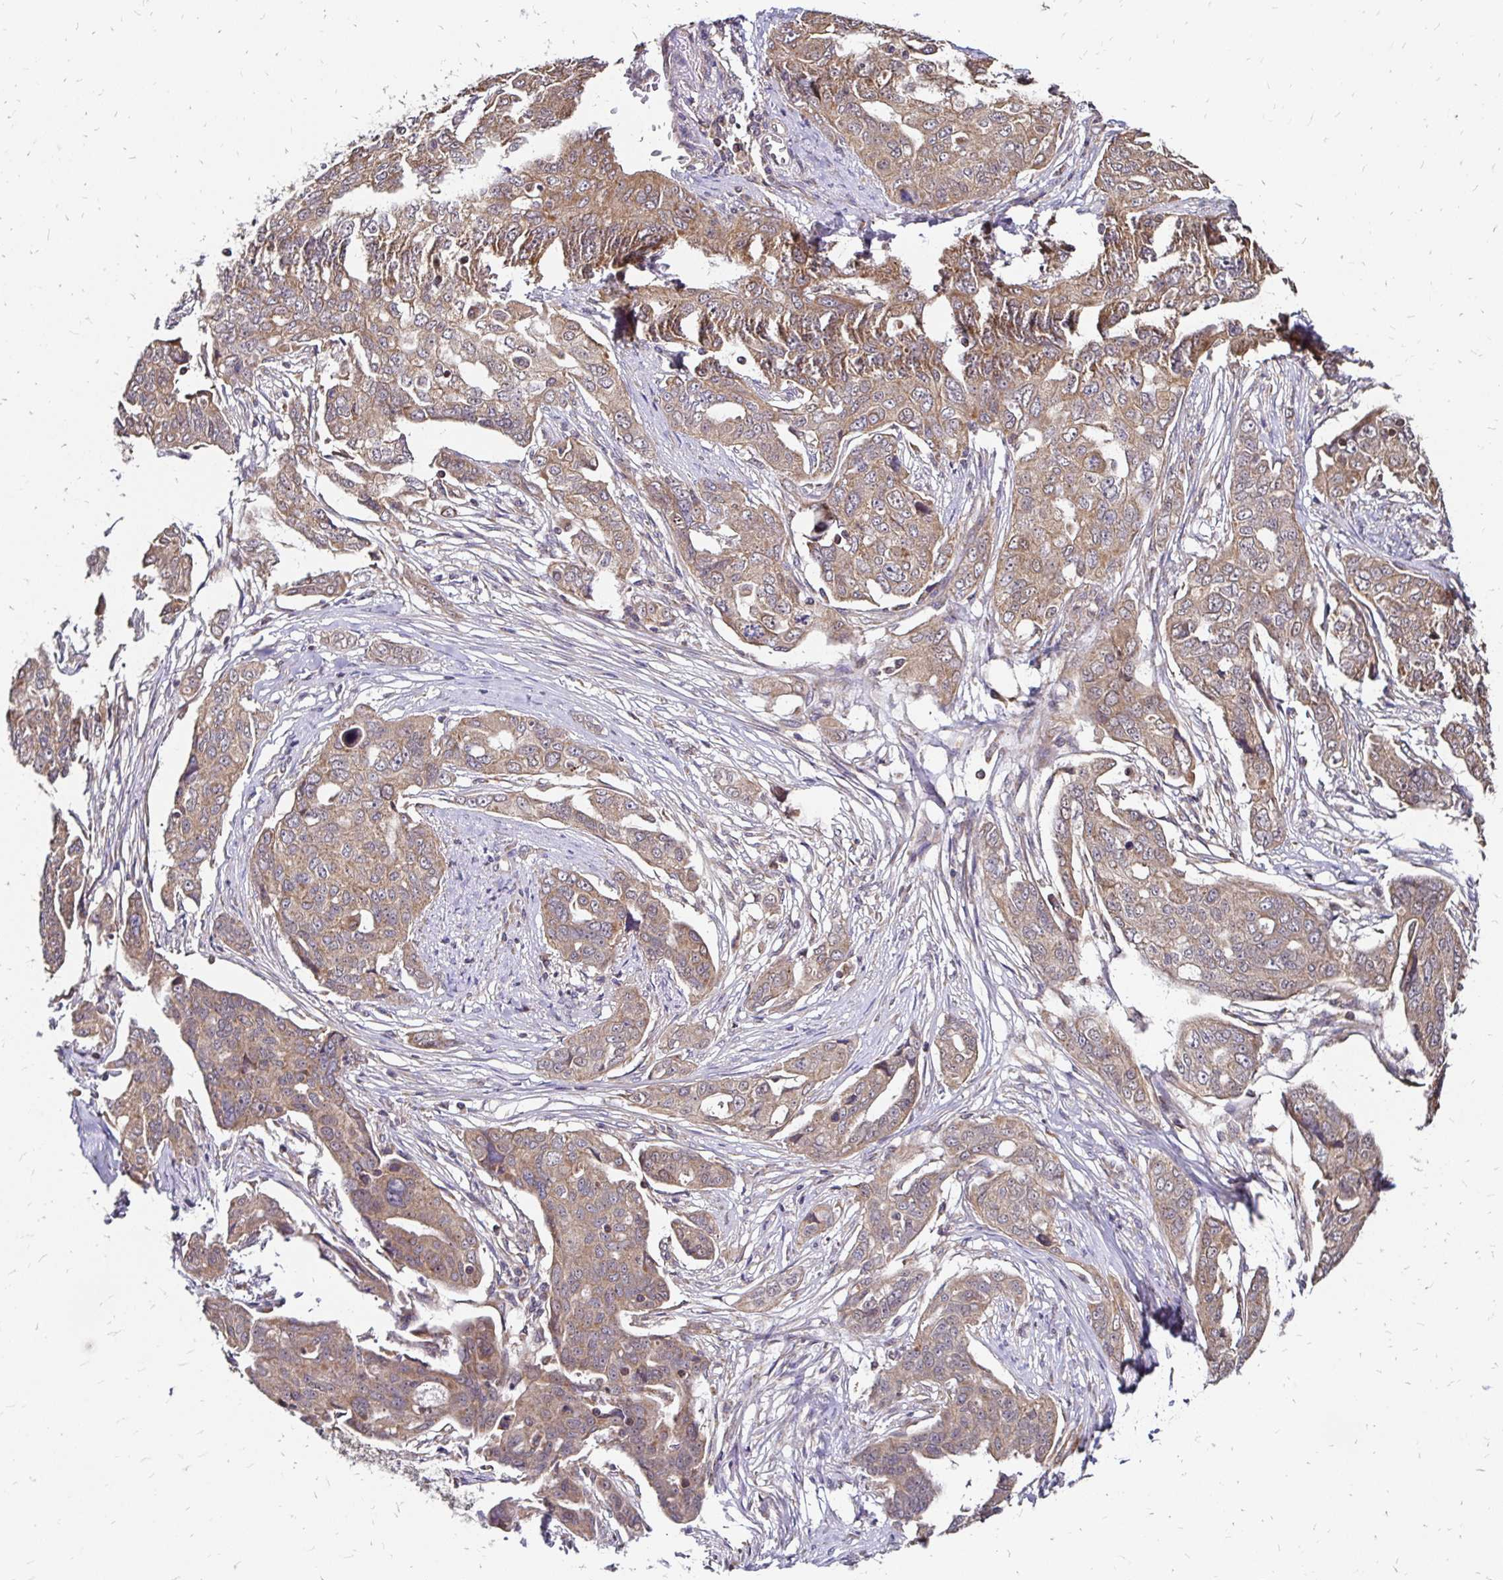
{"staining": {"intensity": "moderate", "quantity": ">75%", "location": "cytoplasmic/membranous"}, "tissue": "ovarian cancer", "cell_type": "Tumor cells", "image_type": "cancer", "snomed": [{"axis": "morphology", "description": "Carcinoma, endometroid"}, {"axis": "topography", "description": "Ovary"}], "caption": "DAB immunohistochemical staining of human ovarian endometroid carcinoma demonstrates moderate cytoplasmic/membranous protein staining in about >75% of tumor cells.", "gene": "ZW10", "patient": {"sex": "female", "age": 70}}